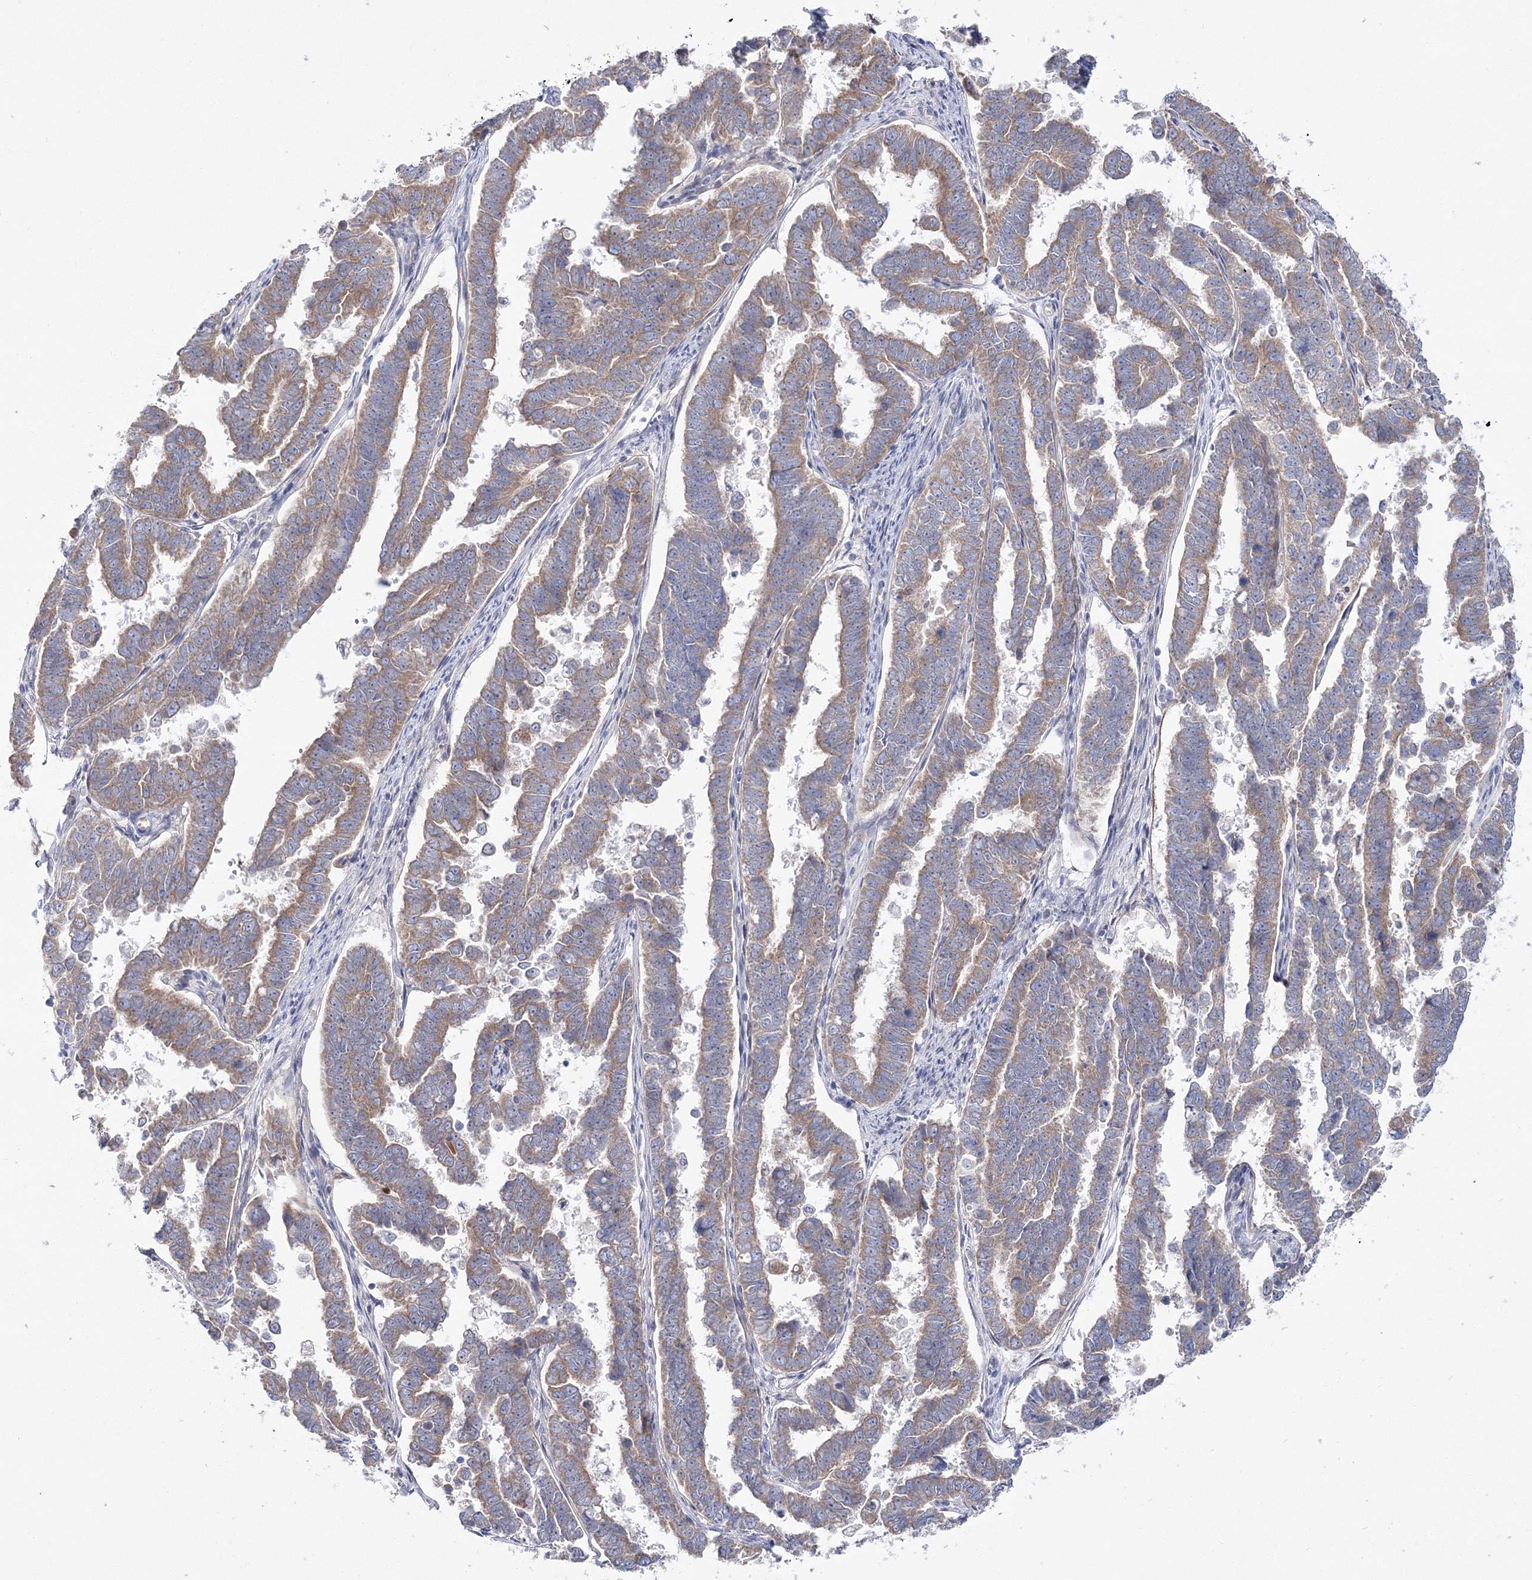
{"staining": {"intensity": "weak", "quantity": ">75%", "location": "cytoplasmic/membranous"}, "tissue": "endometrial cancer", "cell_type": "Tumor cells", "image_type": "cancer", "snomed": [{"axis": "morphology", "description": "Adenocarcinoma, NOS"}, {"axis": "topography", "description": "Endometrium"}], "caption": "Endometrial adenocarcinoma was stained to show a protein in brown. There is low levels of weak cytoplasmic/membranous positivity in about >75% of tumor cells. (IHC, brightfield microscopy, high magnification).", "gene": "ARHGAP32", "patient": {"sex": "female", "age": 75}}